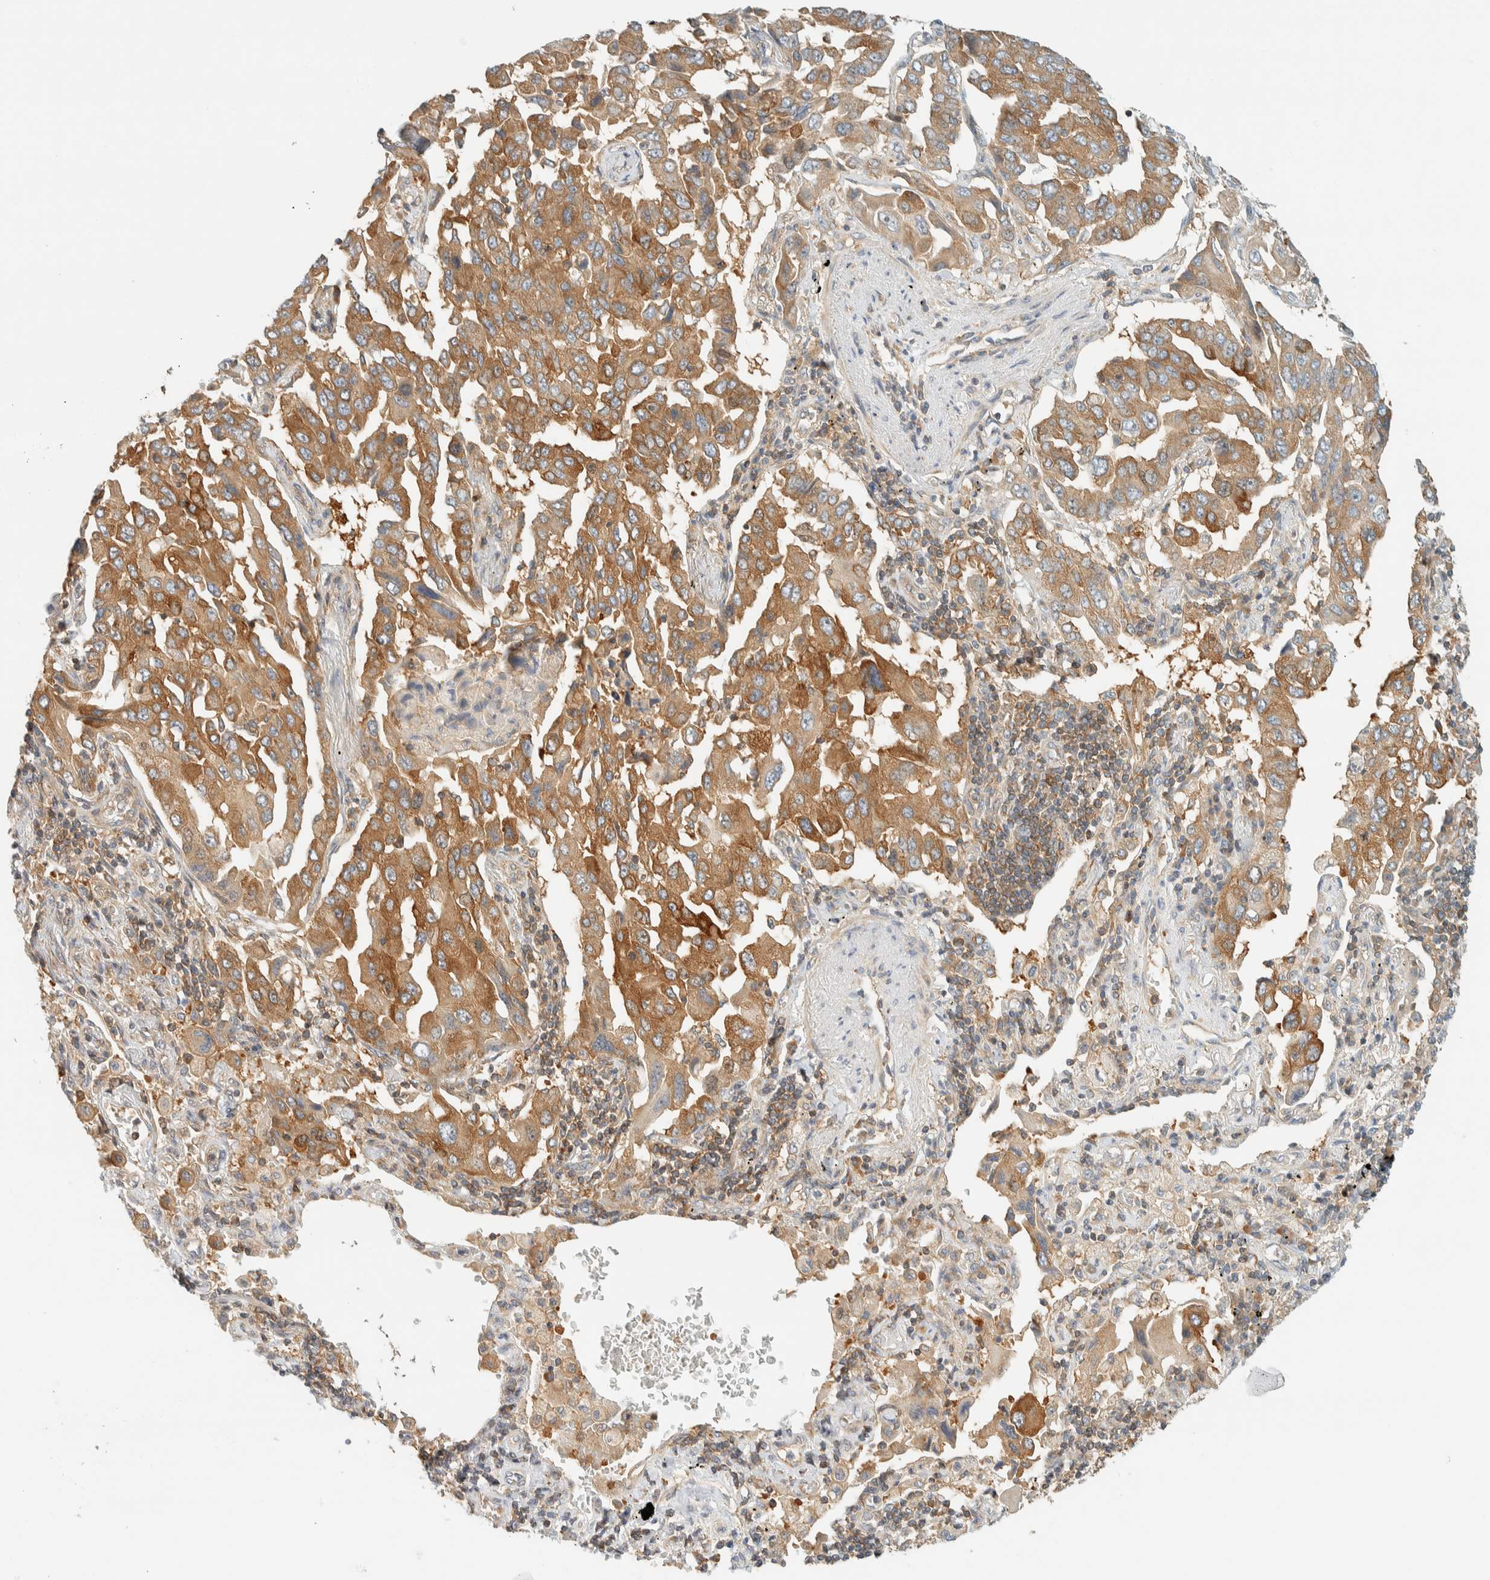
{"staining": {"intensity": "moderate", "quantity": ">75%", "location": "cytoplasmic/membranous"}, "tissue": "lung cancer", "cell_type": "Tumor cells", "image_type": "cancer", "snomed": [{"axis": "morphology", "description": "Adenocarcinoma, NOS"}, {"axis": "topography", "description": "Lung"}], "caption": "Lung cancer (adenocarcinoma) stained for a protein displays moderate cytoplasmic/membranous positivity in tumor cells.", "gene": "ARFGEF1", "patient": {"sex": "female", "age": 65}}